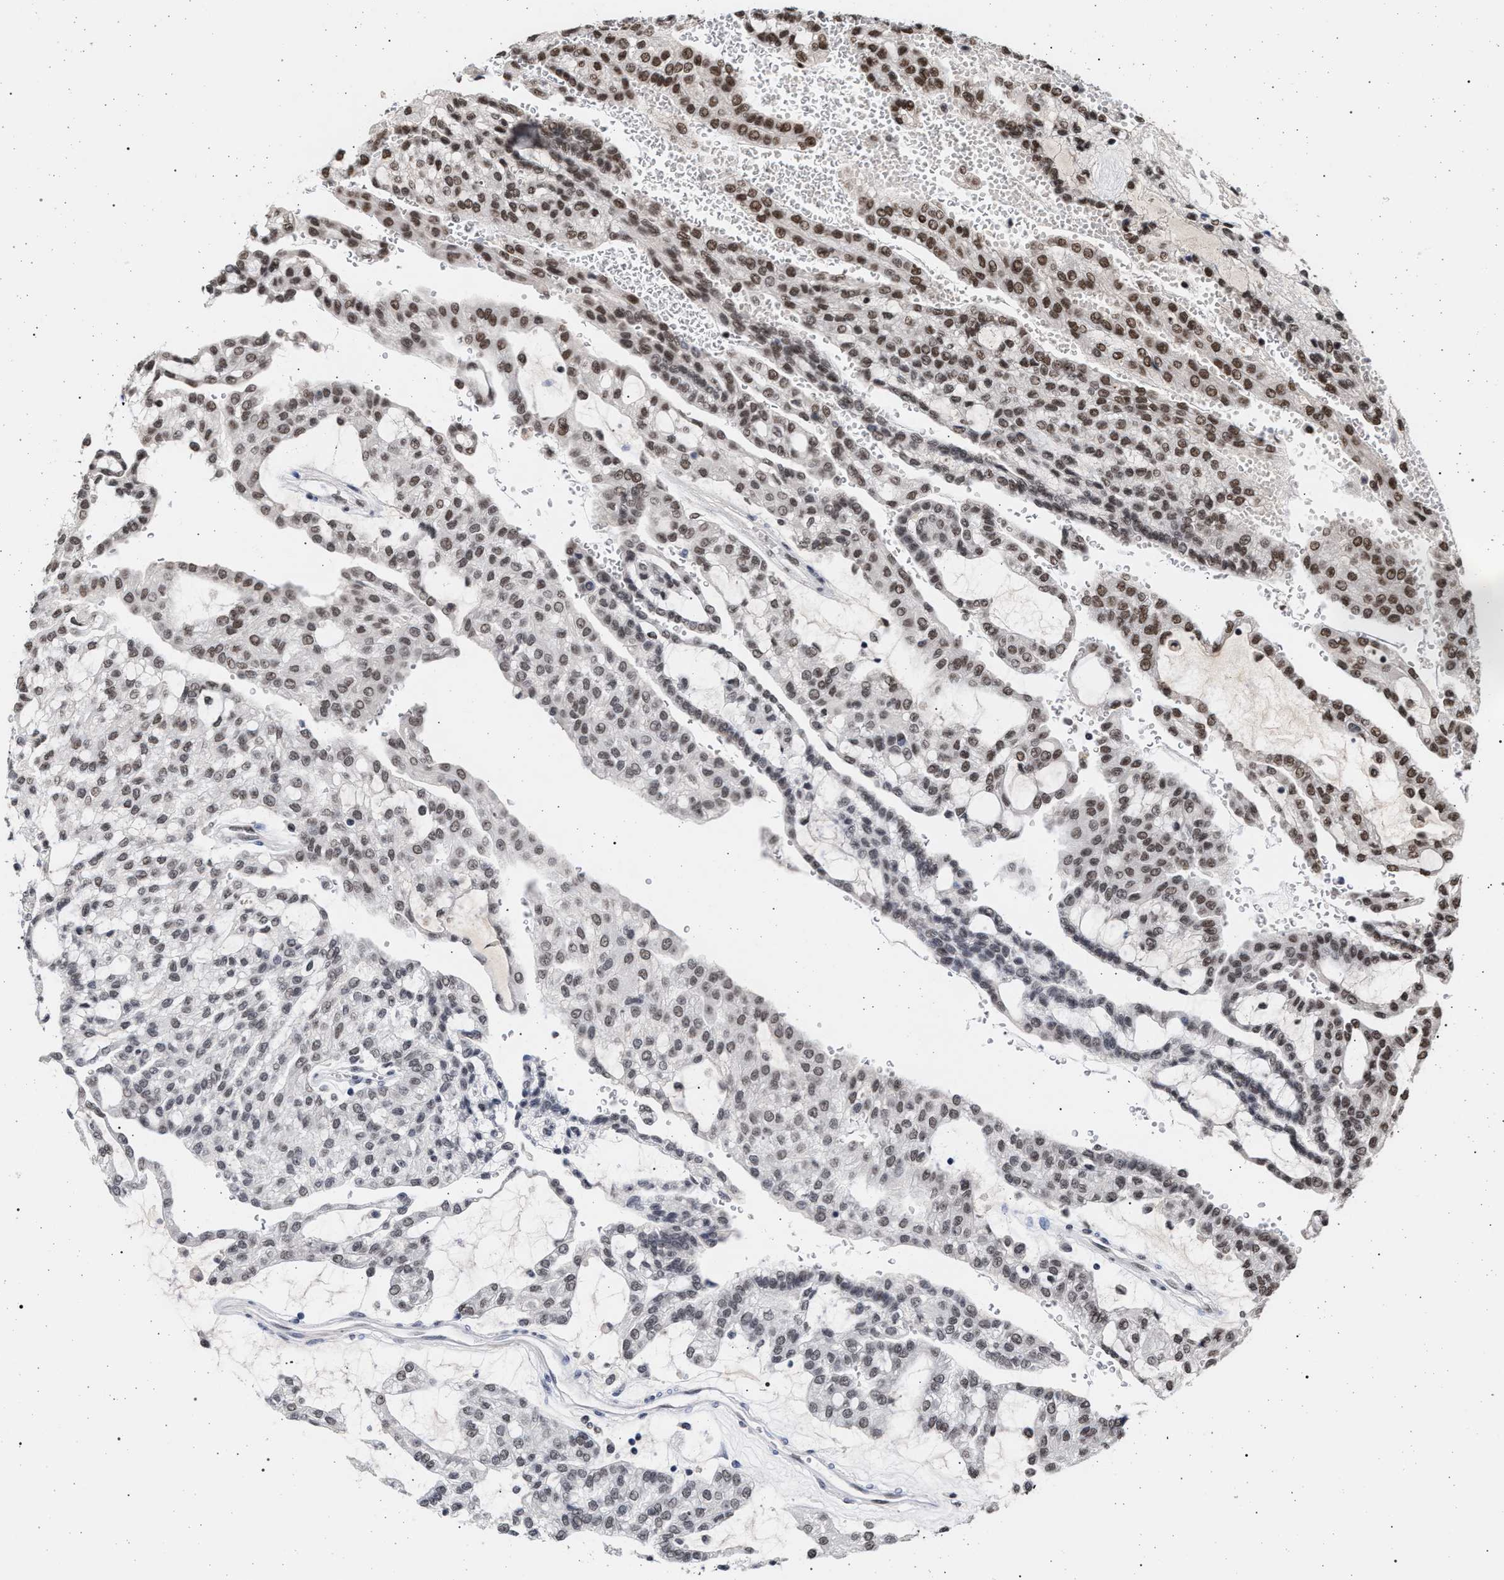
{"staining": {"intensity": "moderate", "quantity": ">75%", "location": "nuclear"}, "tissue": "renal cancer", "cell_type": "Tumor cells", "image_type": "cancer", "snomed": [{"axis": "morphology", "description": "Adenocarcinoma, NOS"}, {"axis": "topography", "description": "Kidney"}], "caption": "Immunohistochemical staining of human adenocarcinoma (renal) shows medium levels of moderate nuclear protein staining in approximately >75% of tumor cells.", "gene": "PHF12", "patient": {"sex": "male", "age": 63}}